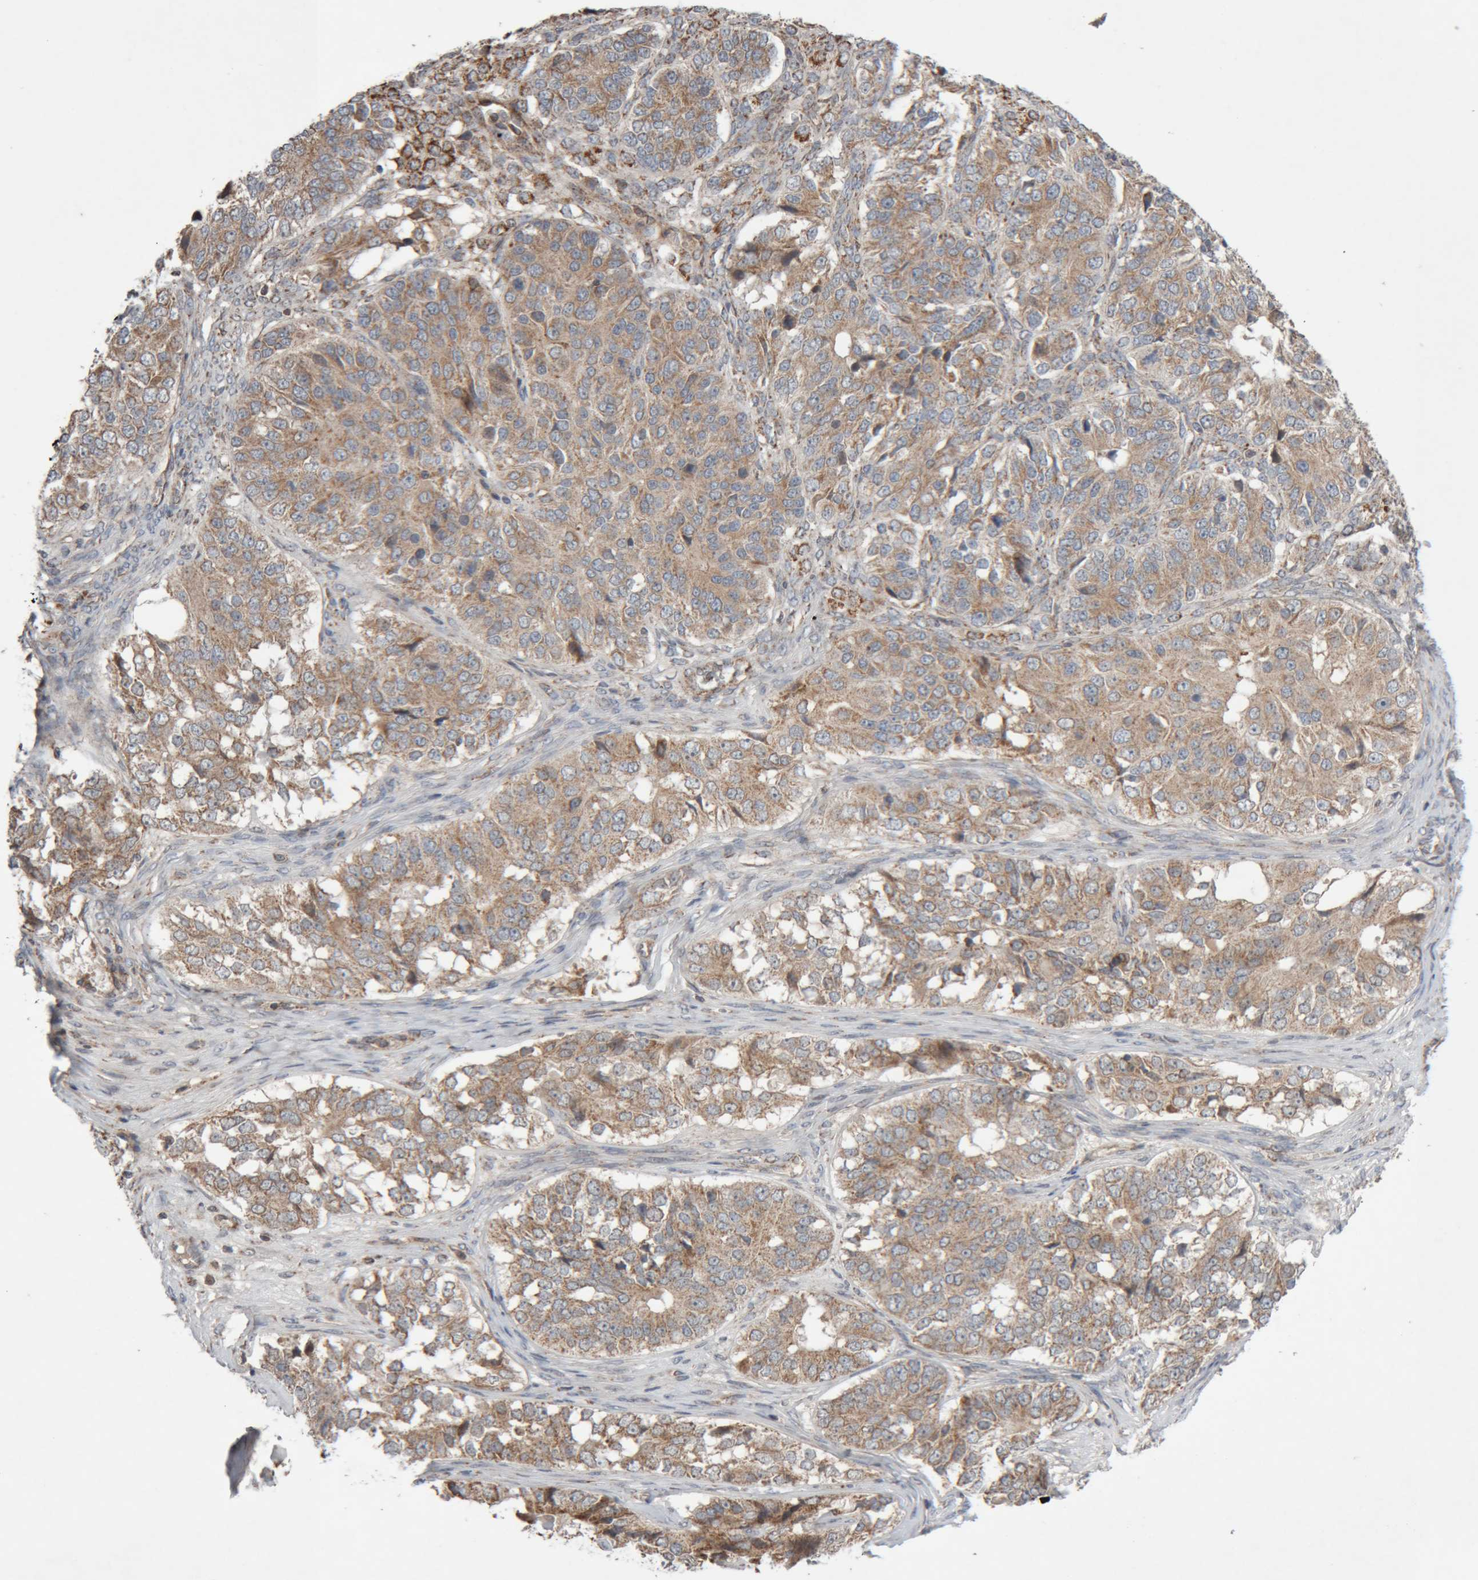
{"staining": {"intensity": "moderate", "quantity": ">75%", "location": "cytoplasmic/membranous"}, "tissue": "ovarian cancer", "cell_type": "Tumor cells", "image_type": "cancer", "snomed": [{"axis": "morphology", "description": "Carcinoma, endometroid"}, {"axis": "topography", "description": "Ovary"}], "caption": "Moderate cytoplasmic/membranous expression is identified in approximately >75% of tumor cells in ovarian endometroid carcinoma.", "gene": "KIF21B", "patient": {"sex": "female", "age": 51}}